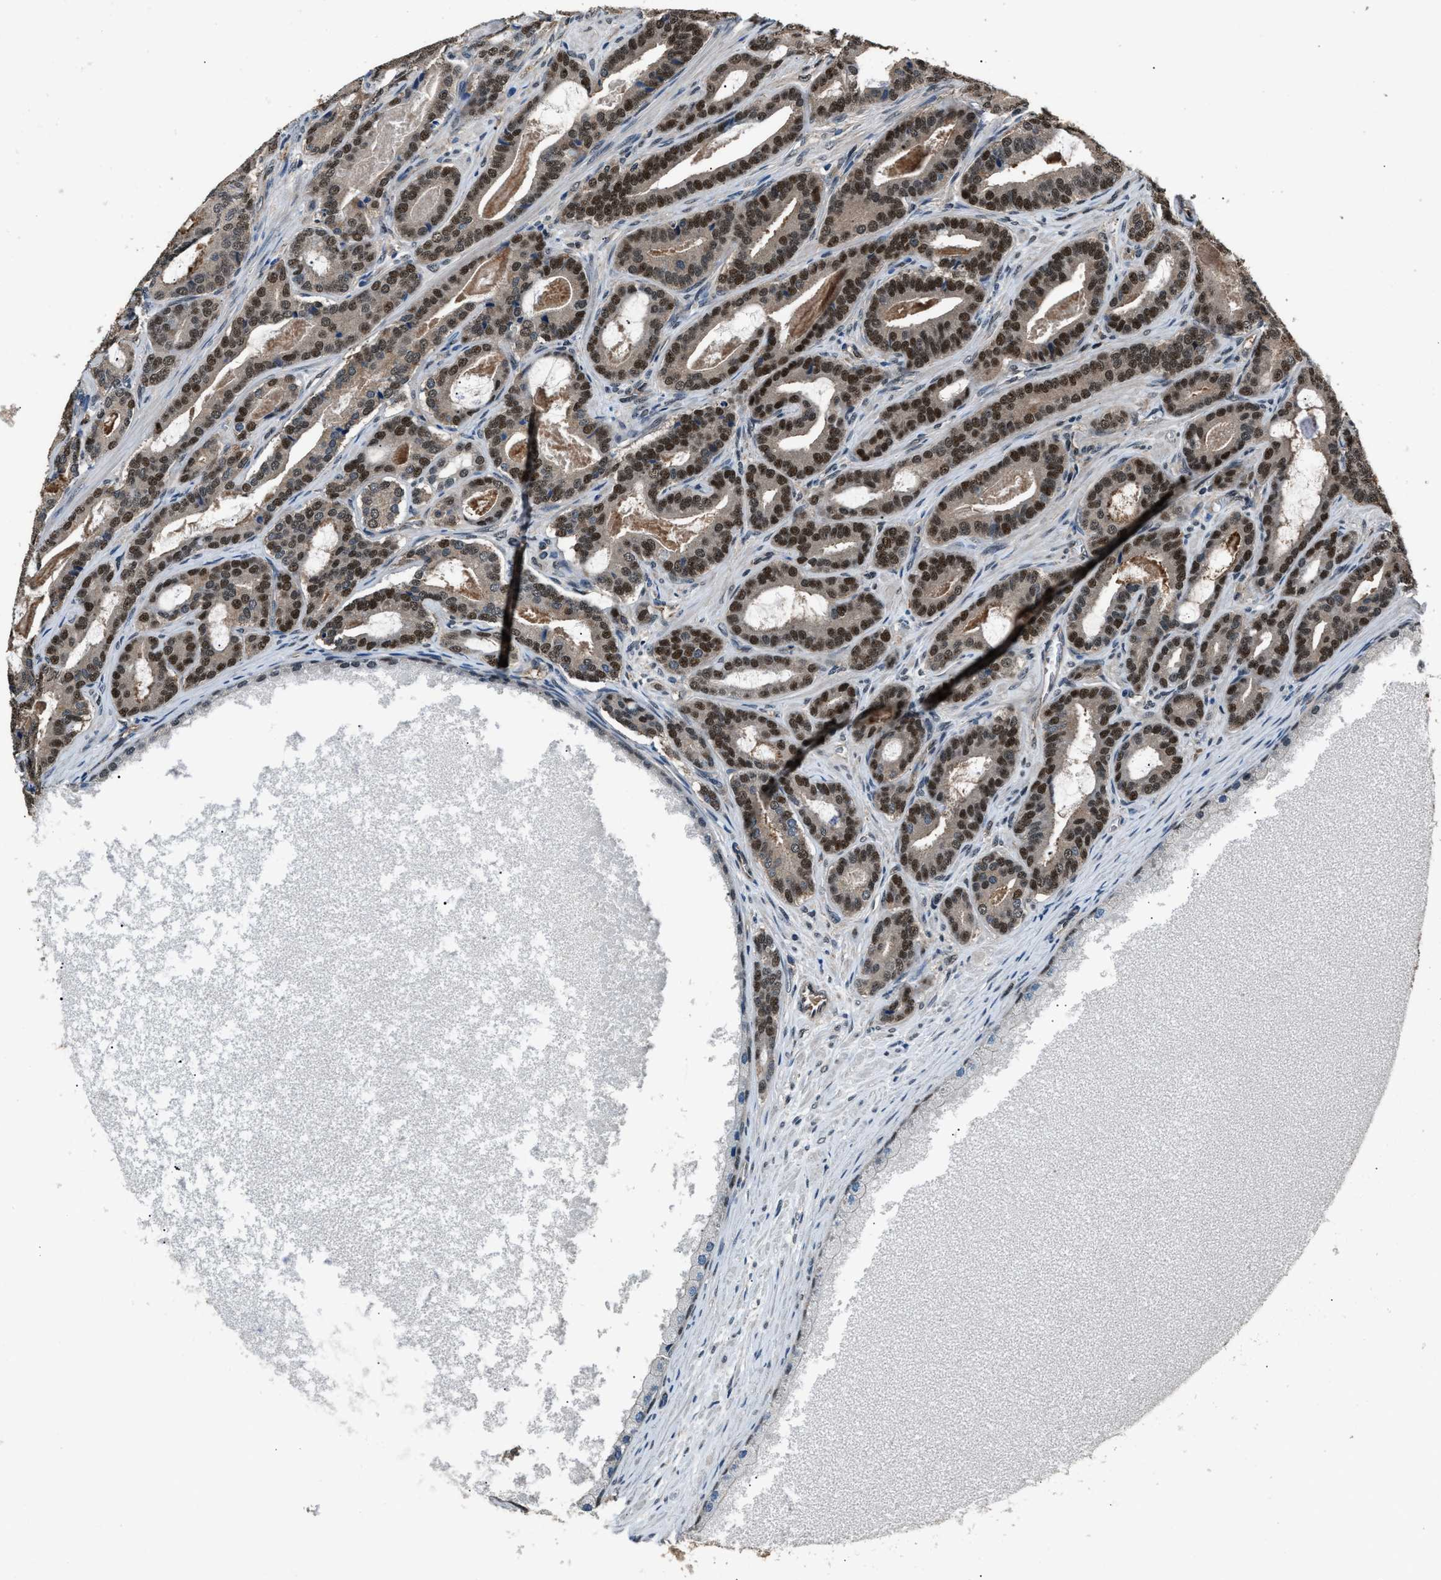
{"staining": {"intensity": "moderate", "quantity": ">75%", "location": "cytoplasmic/membranous,nuclear"}, "tissue": "prostate cancer", "cell_type": "Tumor cells", "image_type": "cancer", "snomed": [{"axis": "morphology", "description": "Adenocarcinoma, High grade"}, {"axis": "topography", "description": "Prostate"}], "caption": "High-grade adenocarcinoma (prostate) stained with DAB (3,3'-diaminobenzidine) immunohistochemistry (IHC) reveals medium levels of moderate cytoplasmic/membranous and nuclear expression in approximately >75% of tumor cells.", "gene": "DFFA", "patient": {"sex": "male", "age": 60}}